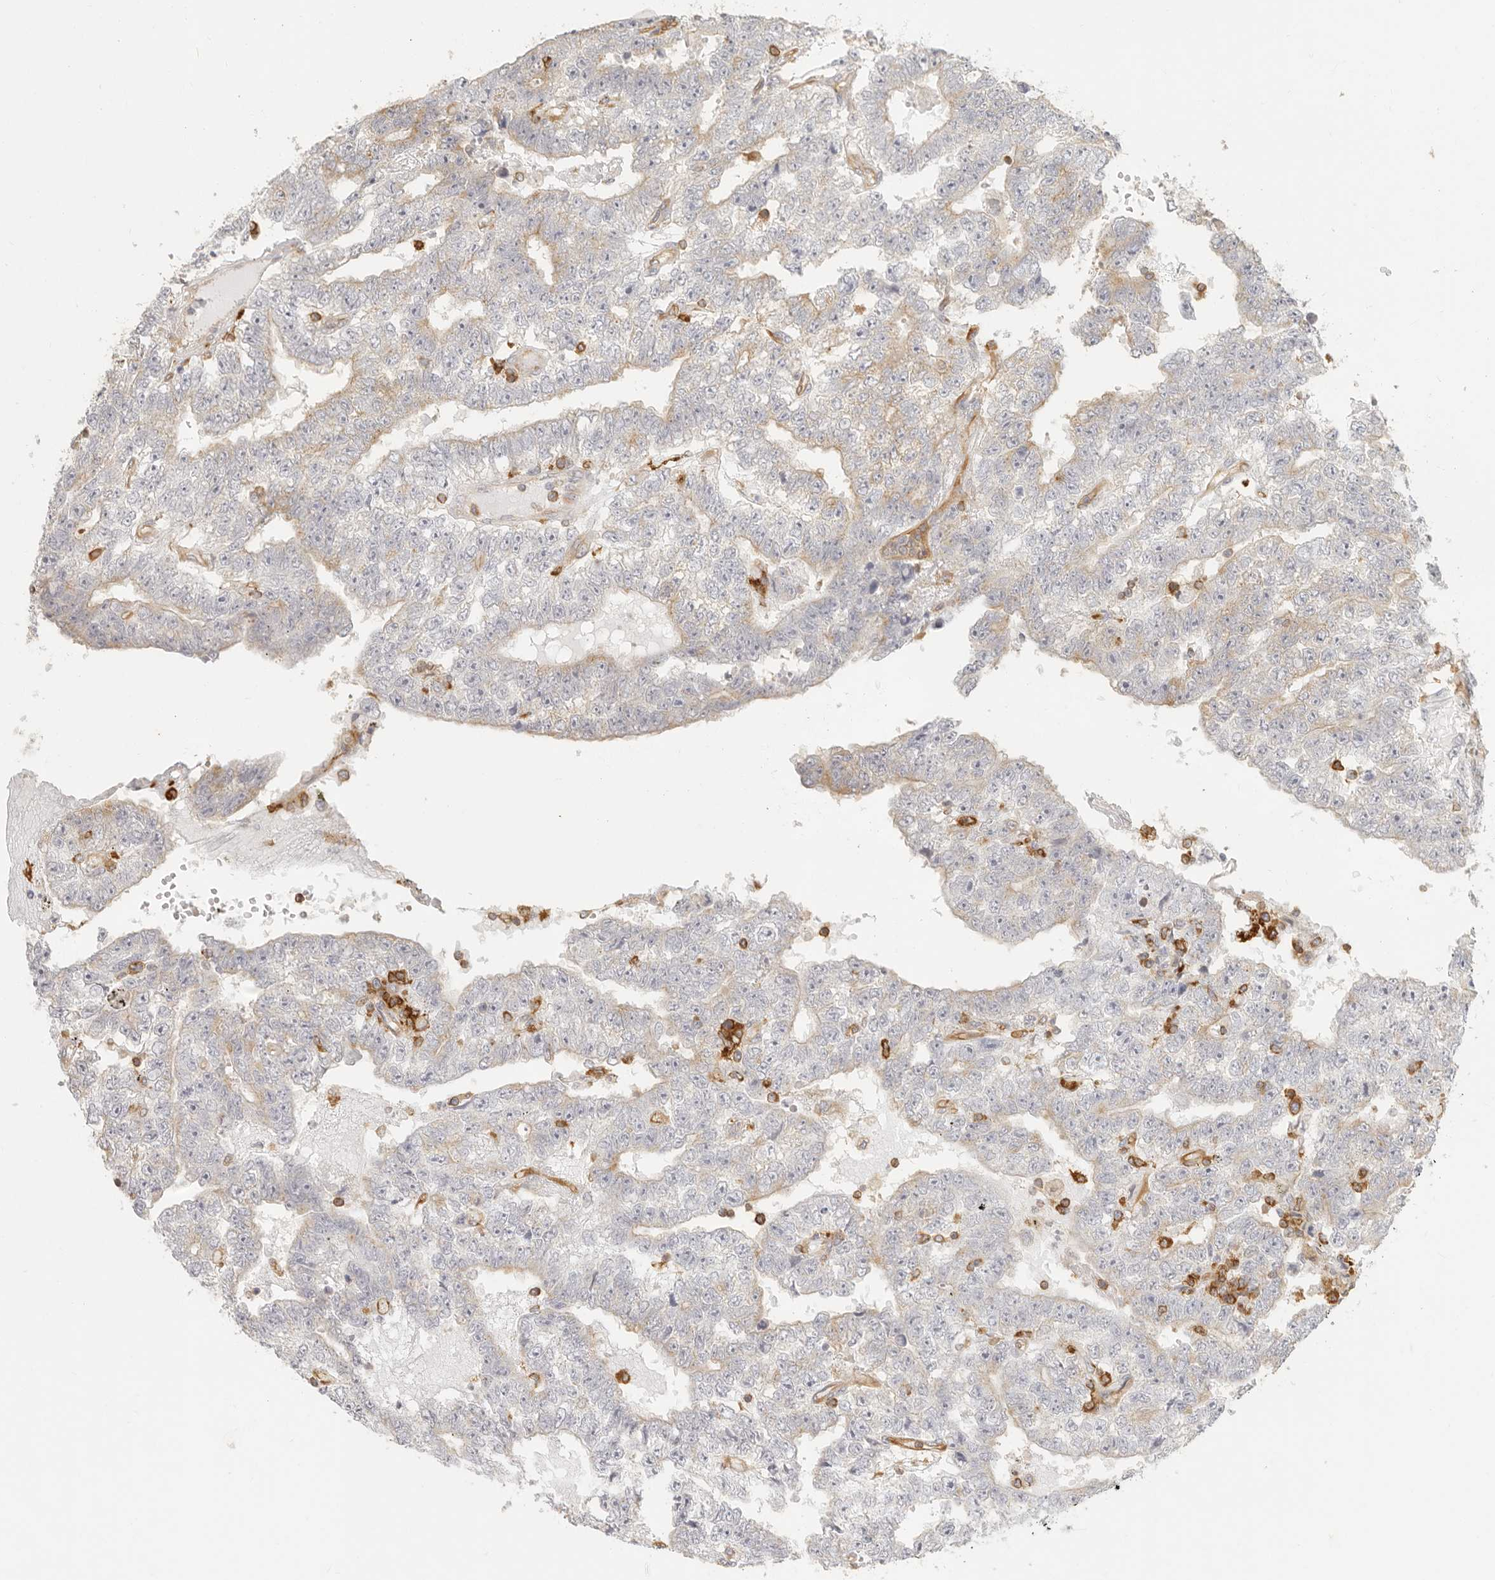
{"staining": {"intensity": "negative", "quantity": "none", "location": "none"}, "tissue": "testis cancer", "cell_type": "Tumor cells", "image_type": "cancer", "snomed": [{"axis": "morphology", "description": "Carcinoma, Embryonal, NOS"}, {"axis": "topography", "description": "Testis"}], "caption": "DAB immunohistochemical staining of human testis embryonal carcinoma shows no significant positivity in tumor cells. (Brightfield microscopy of DAB IHC at high magnification).", "gene": "NIBAN1", "patient": {"sex": "male", "age": 25}}